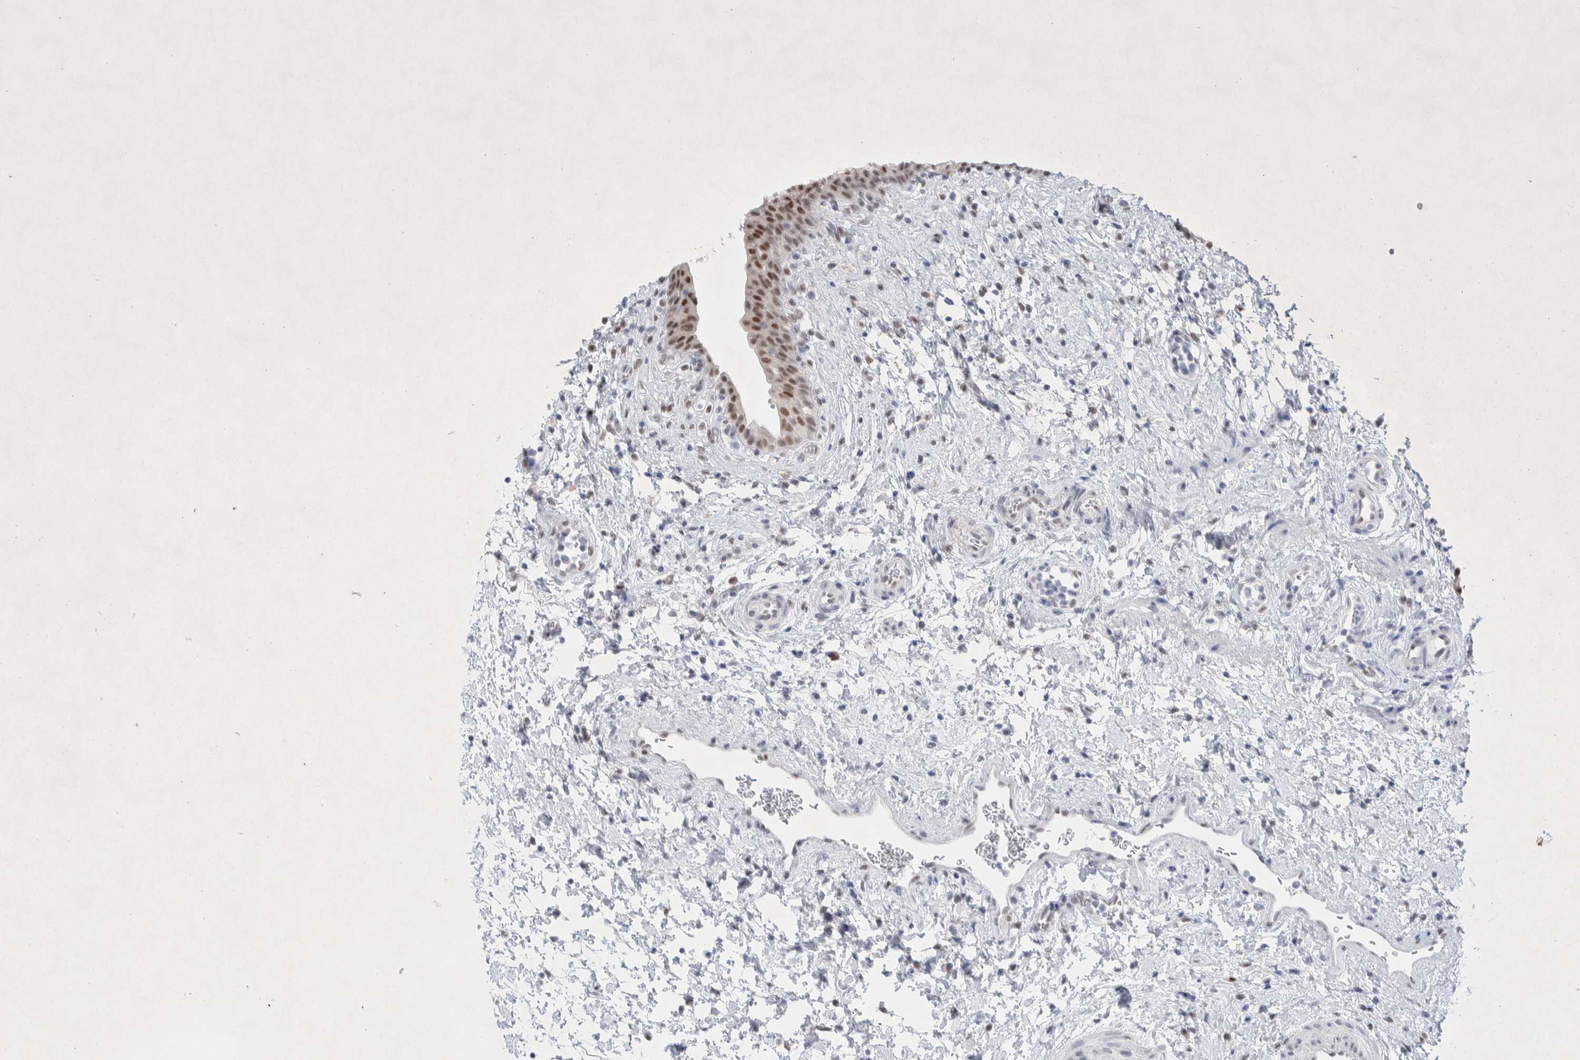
{"staining": {"intensity": "moderate", "quantity": ">75%", "location": "nuclear"}, "tissue": "urinary bladder", "cell_type": "Urothelial cells", "image_type": "normal", "snomed": [{"axis": "morphology", "description": "Normal tissue, NOS"}, {"axis": "topography", "description": "Urinary bladder"}], "caption": "This micrograph demonstrates immunohistochemistry staining of normal human urinary bladder, with medium moderate nuclear expression in about >75% of urothelial cells.", "gene": "PRMT1", "patient": {"sex": "male", "age": 37}}